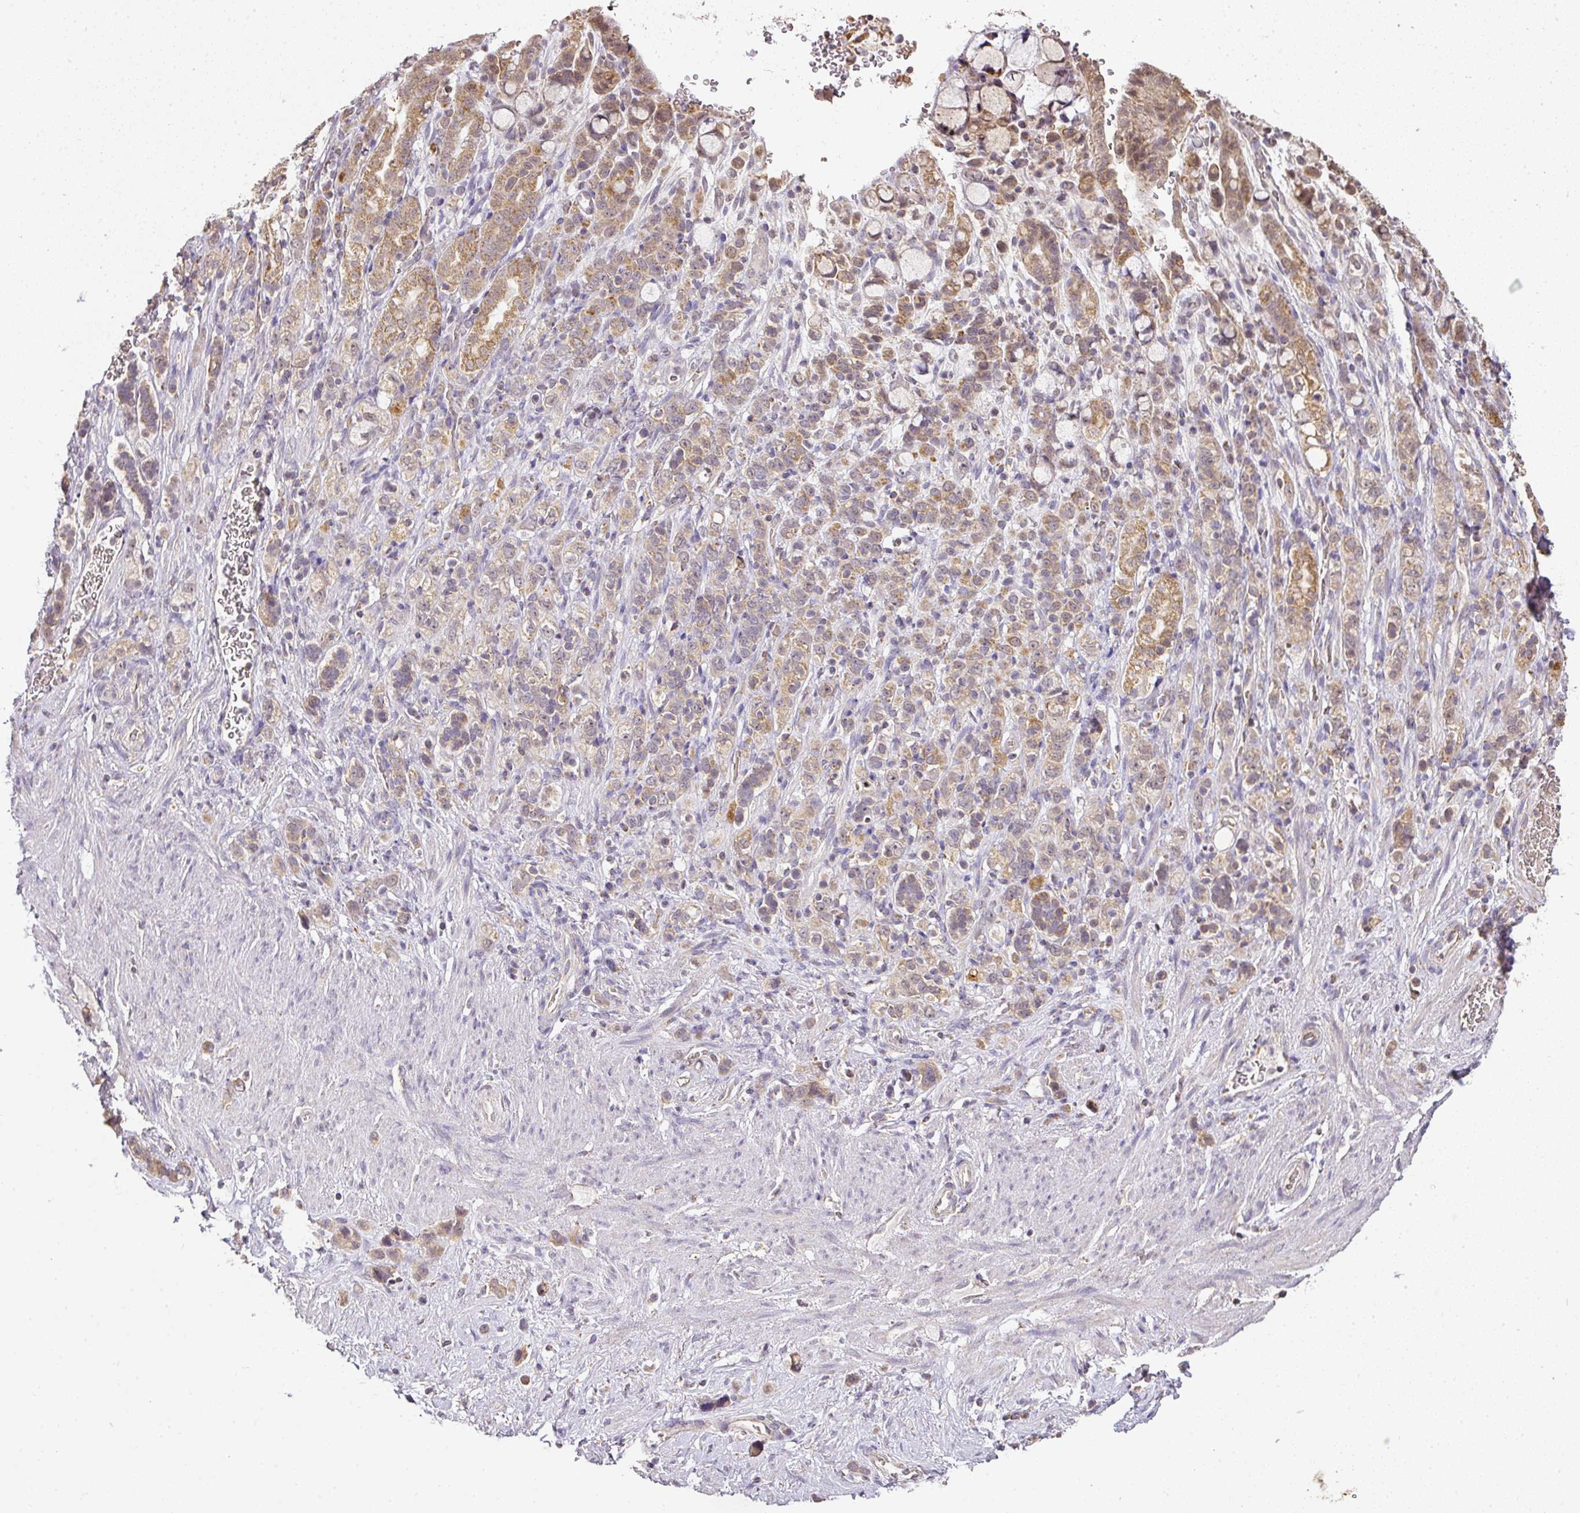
{"staining": {"intensity": "moderate", "quantity": ">75%", "location": "cytoplasmic/membranous"}, "tissue": "stomach cancer", "cell_type": "Tumor cells", "image_type": "cancer", "snomed": [{"axis": "morphology", "description": "Adenocarcinoma, NOS"}, {"axis": "topography", "description": "Stomach"}], "caption": "This image exhibits stomach adenocarcinoma stained with IHC to label a protein in brown. The cytoplasmic/membranous of tumor cells show moderate positivity for the protein. Nuclei are counter-stained blue.", "gene": "MYOM2", "patient": {"sex": "female", "age": 65}}